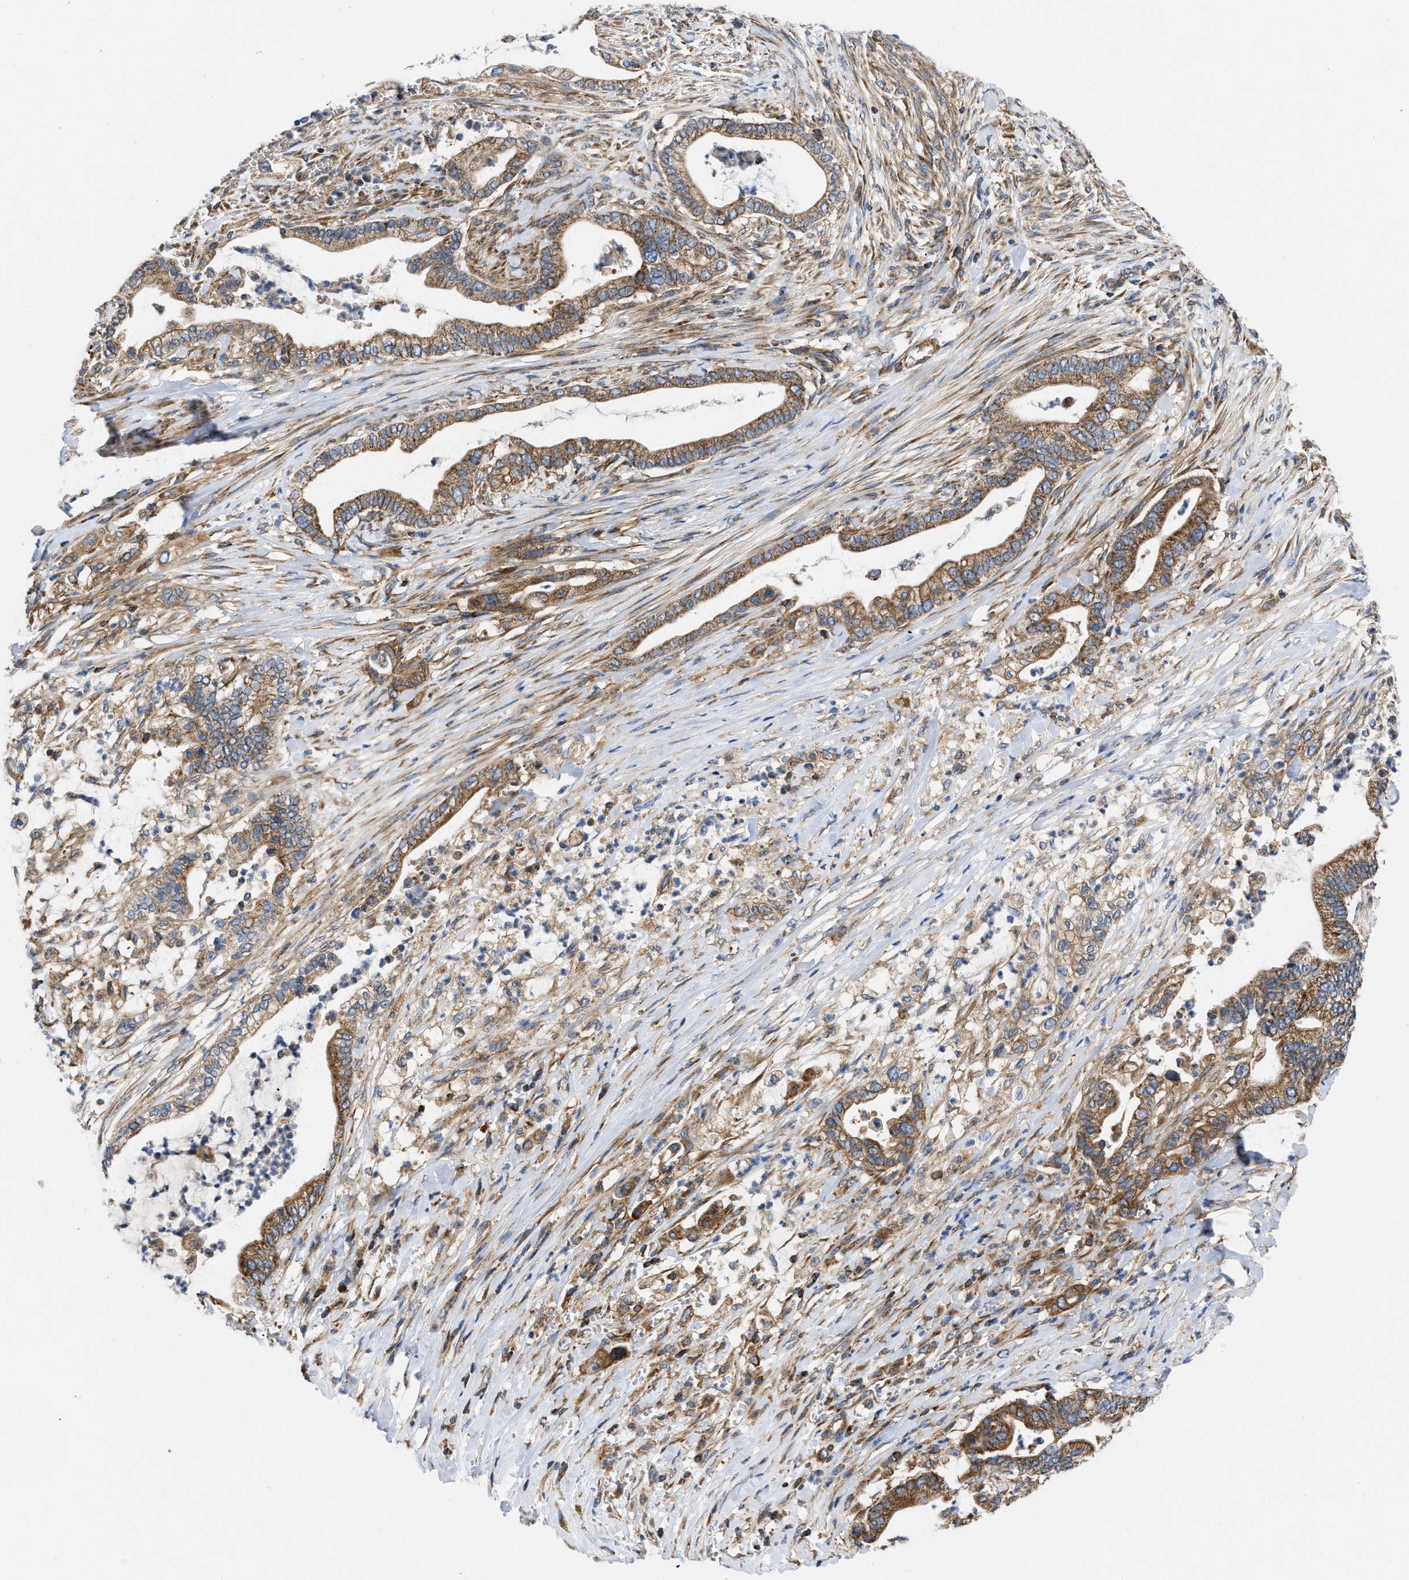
{"staining": {"intensity": "moderate", "quantity": ">75%", "location": "cytoplasmic/membranous"}, "tissue": "pancreatic cancer", "cell_type": "Tumor cells", "image_type": "cancer", "snomed": [{"axis": "morphology", "description": "Adenocarcinoma, NOS"}, {"axis": "topography", "description": "Pancreas"}], "caption": "Tumor cells reveal moderate cytoplasmic/membranous expression in about >75% of cells in pancreatic adenocarcinoma.", "gene": "OPTN", "patient": {"sex": "male", "age": 69}}